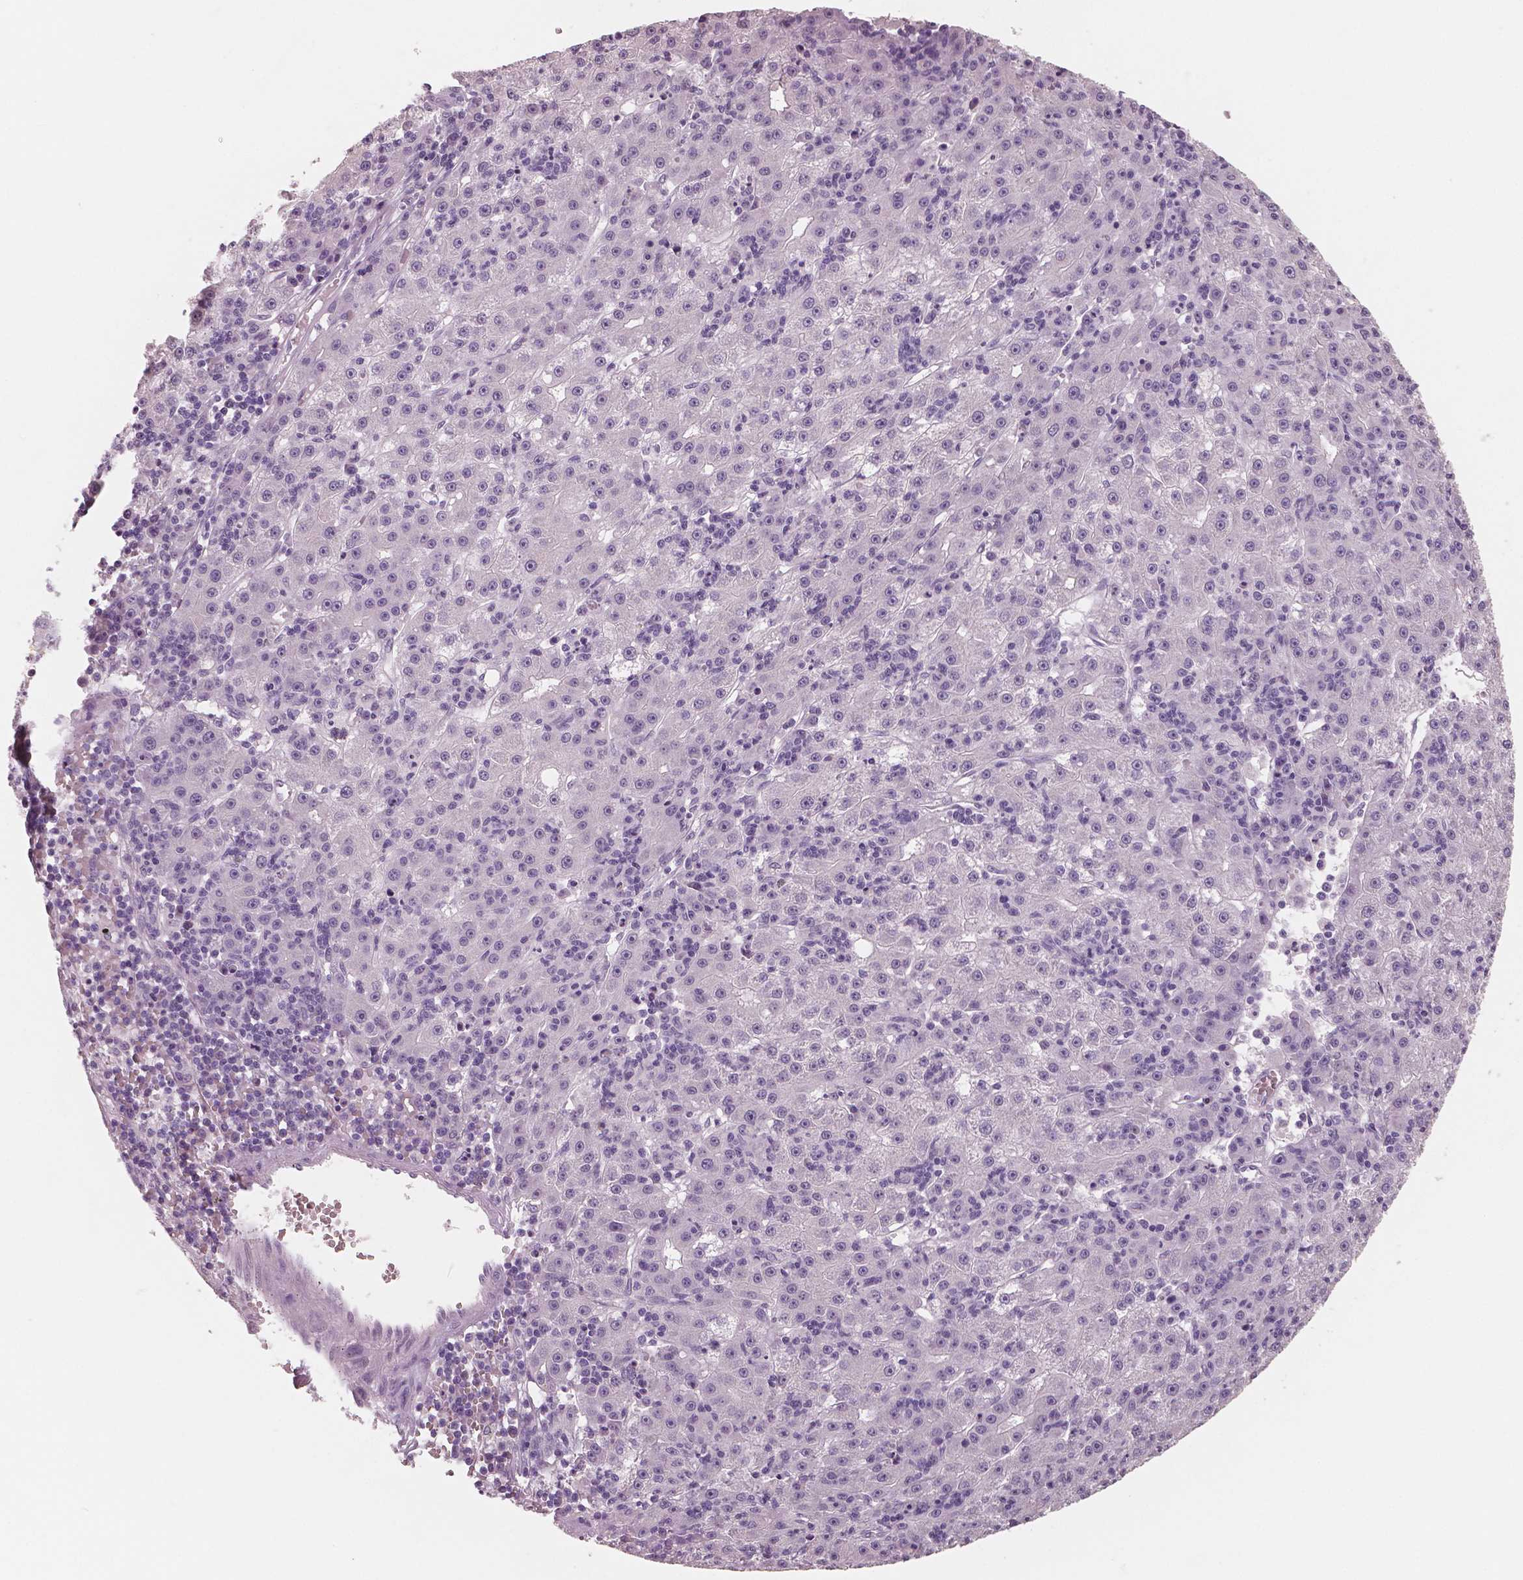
{"staining": {"intensity": "negative", "quantity": "none", "location": "none"}, "tissue": "liver cancer", "cell_type": "Tumor cells", "image_type": "cancer", "snomed": [{"axis": "morphology", "description": "Carcinoma, Hepatocellular, NOS"}, {"axis": "topography", "description": "Liver"}], "caption": "High magnification brightfield microscopy of liver hepatocellular carcinoma stained with DAB (3,3'-diaminobenzidine) (brown) and counterstained with hematoxylin (blue): tumor cells show no significant staining.", "gene": "NECAB1", "patient": {"sex": "male", "age": 76}}